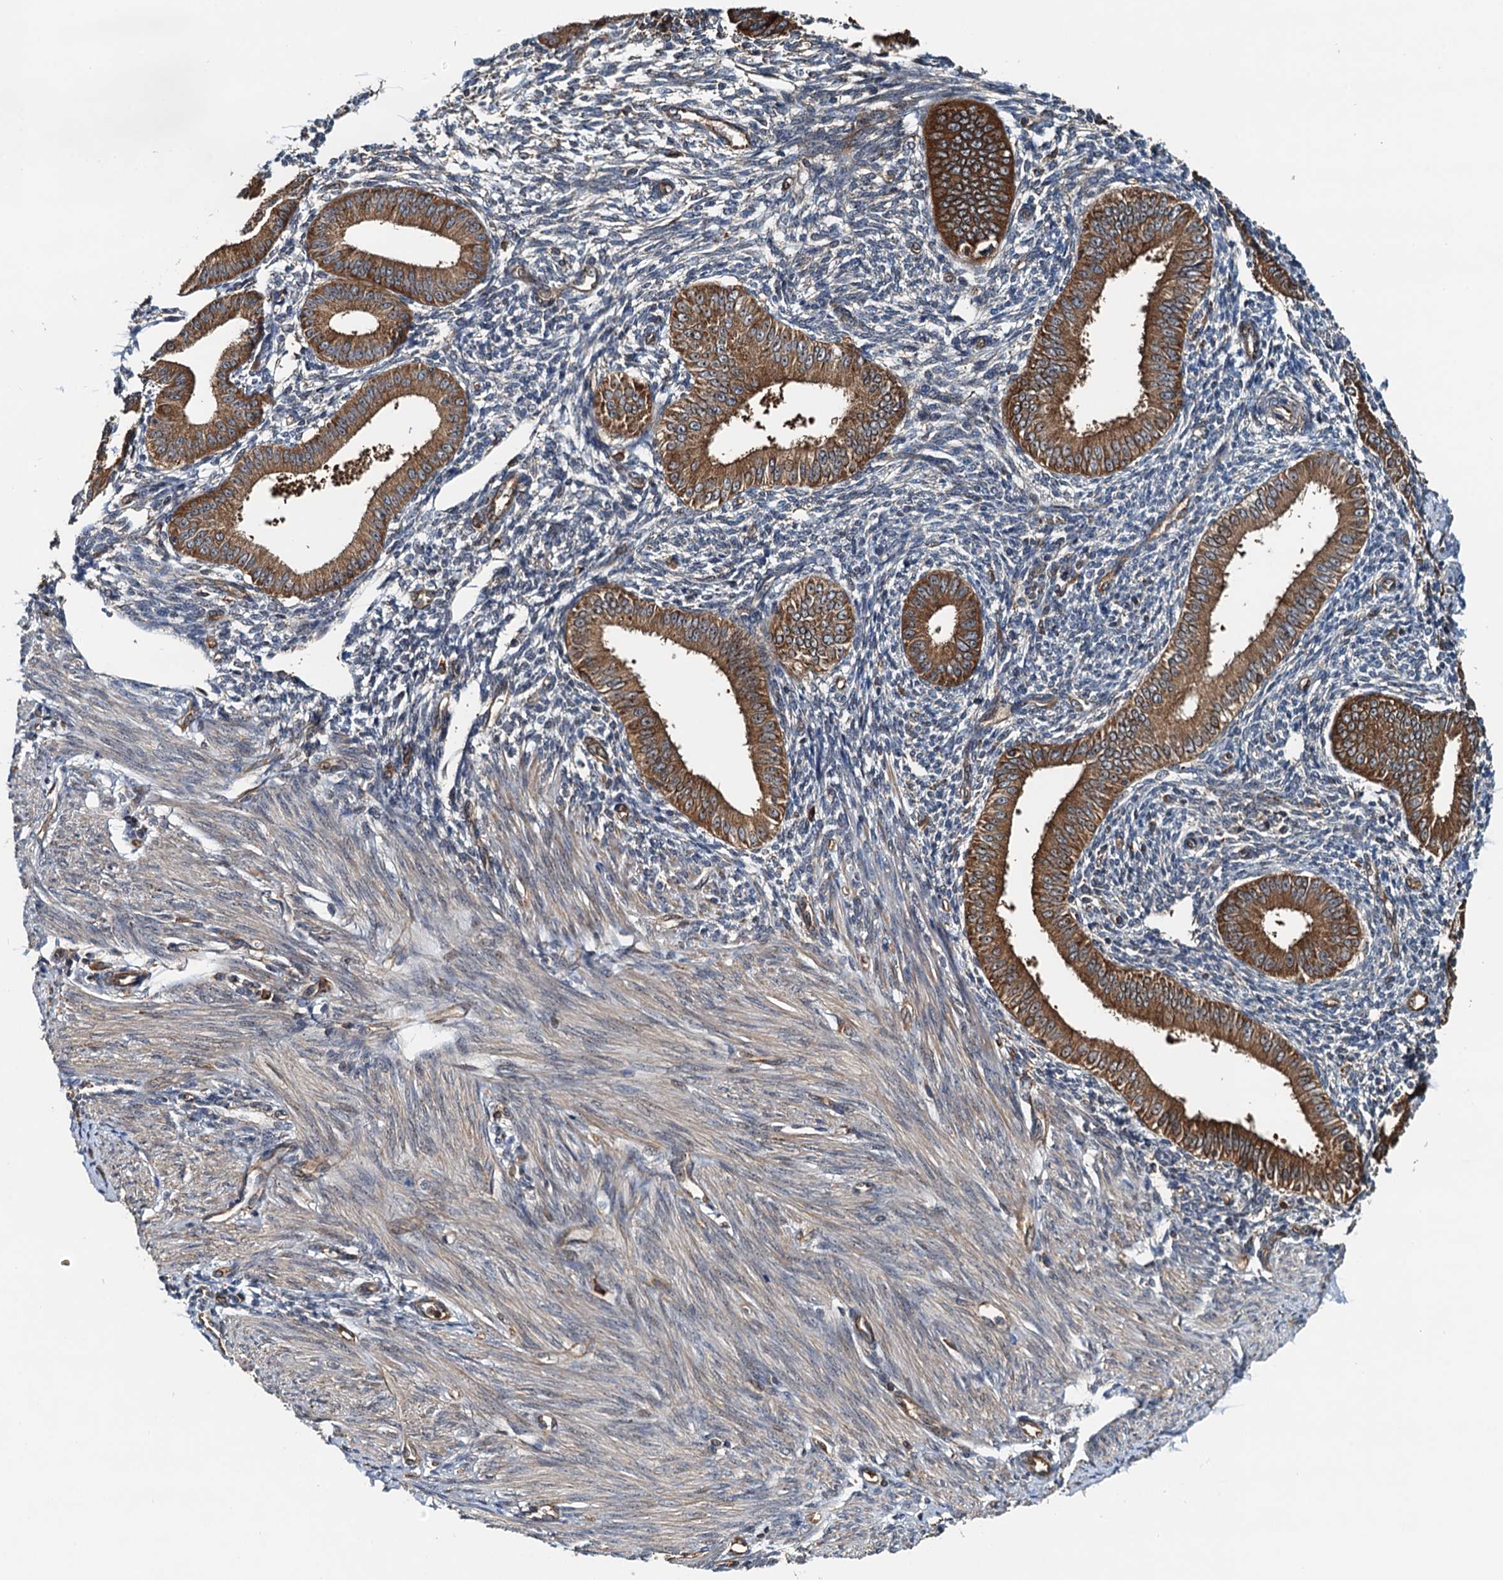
{"staining": {"intensity": "moderate", "quantity": "<25%", "location": "cytoplasmic/membranous"}, "tissue": "endometrium", "cell_type": "Cells in endometrial stroma", "image_type": "normal", "snomed": [{"axis": "morphology", "description": "Normal tissue, NOS"}, {"axis": "topography", "description": "Uterus"}, {"axis": "topography", "description": "Endometrium"}], "caption": "This image exhibits immunohistochemistry staining of unremarkable human endometrium, with low moderate cytoplasmic/membranous expression in about <25% of cells in endometrial stroma.", "gene": "USP6NL", "patient": {"sex": "female", "age": 48}}